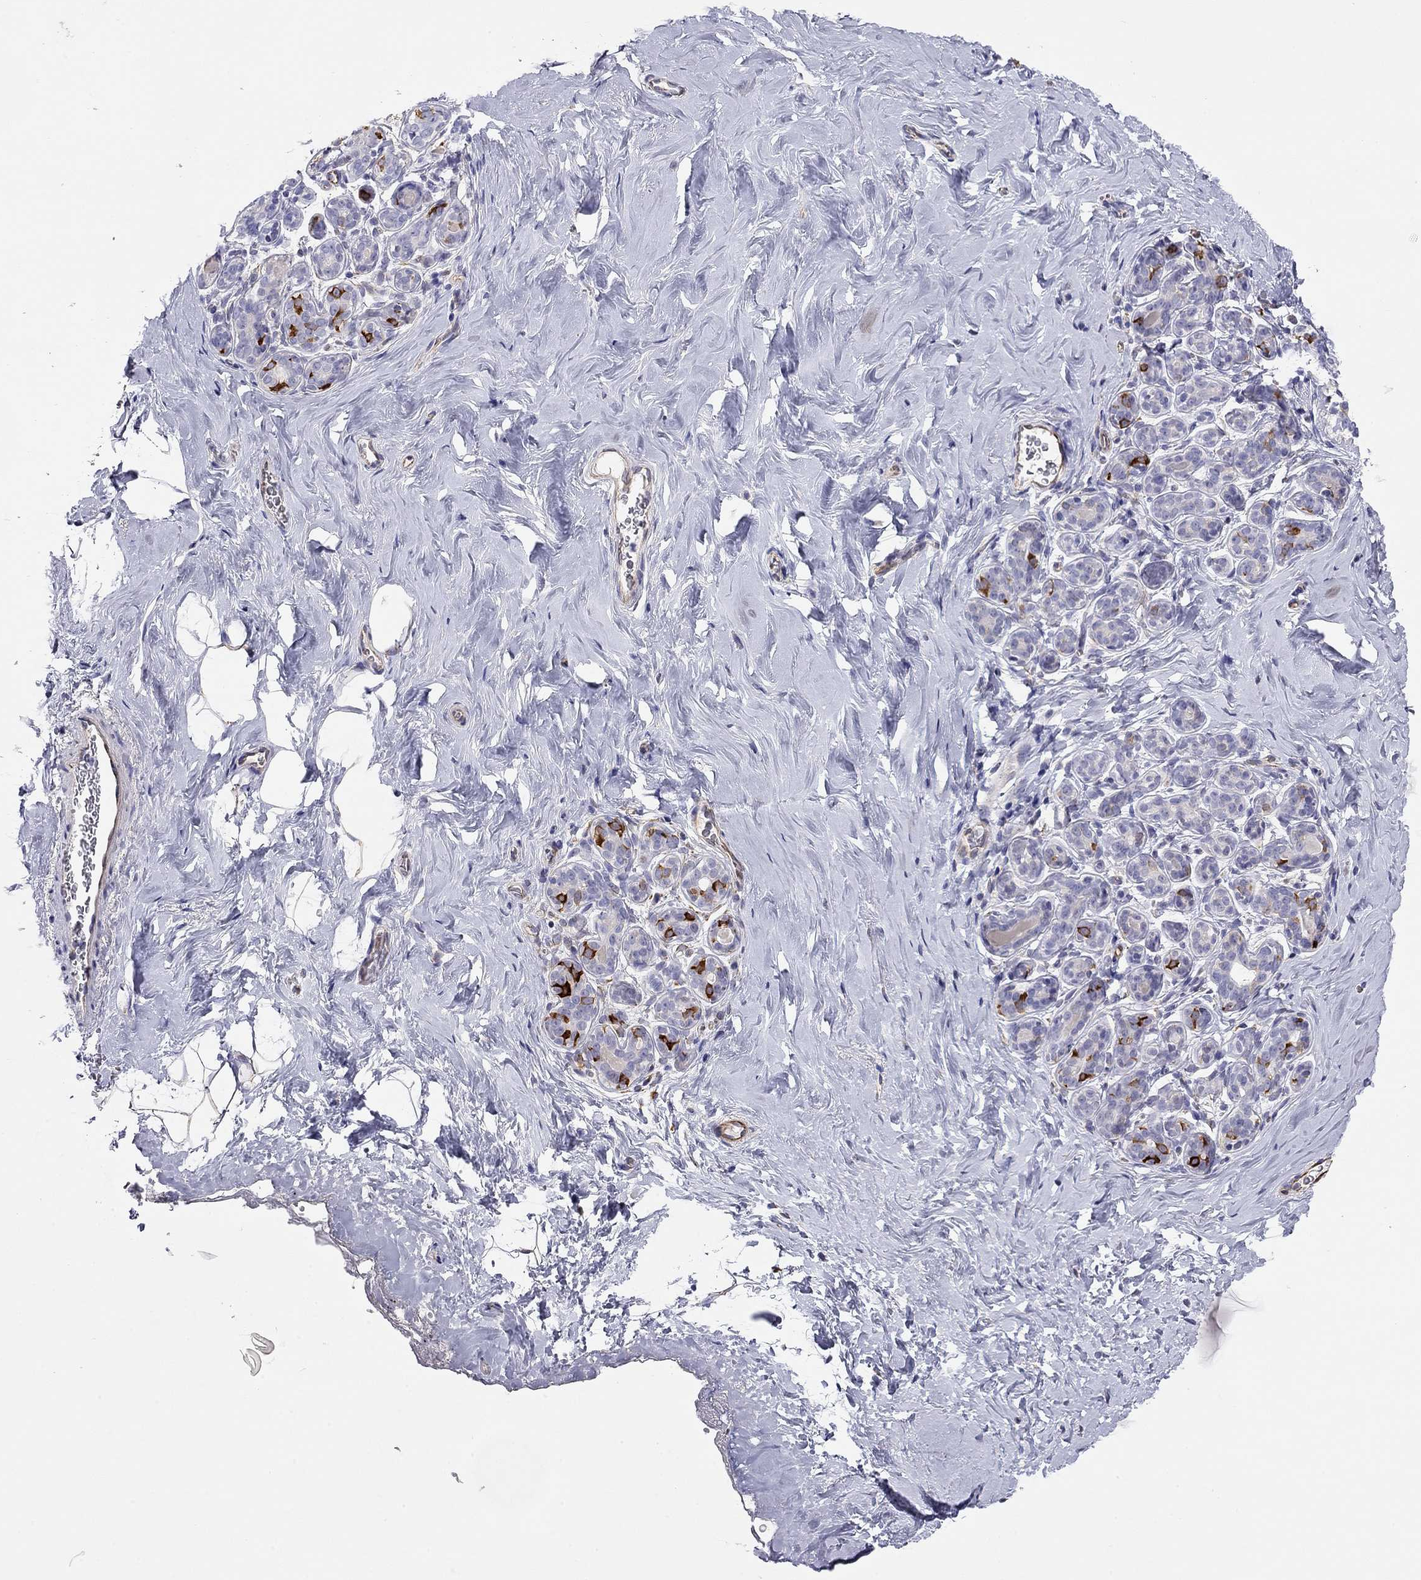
{"staining": {"intensity": "negative", "quantity": "none", "location": "none"}, "tissue": "breast", "cell_type": "Adipocytes", "image_type": "normal", "snomed": [{"axis": "morphology", "description": "Normal tissue, NOS"}, {"axis": "topography", "description": "Skin"}, {"axis": "topography", "description": "Breast"}], "caption": "This is an immunohistochemistry micrograph of unremarkable human breast. There is no staining in adipocytes.", "gene": "RTL1", "patient": {"sex": "female", "age": 43}}